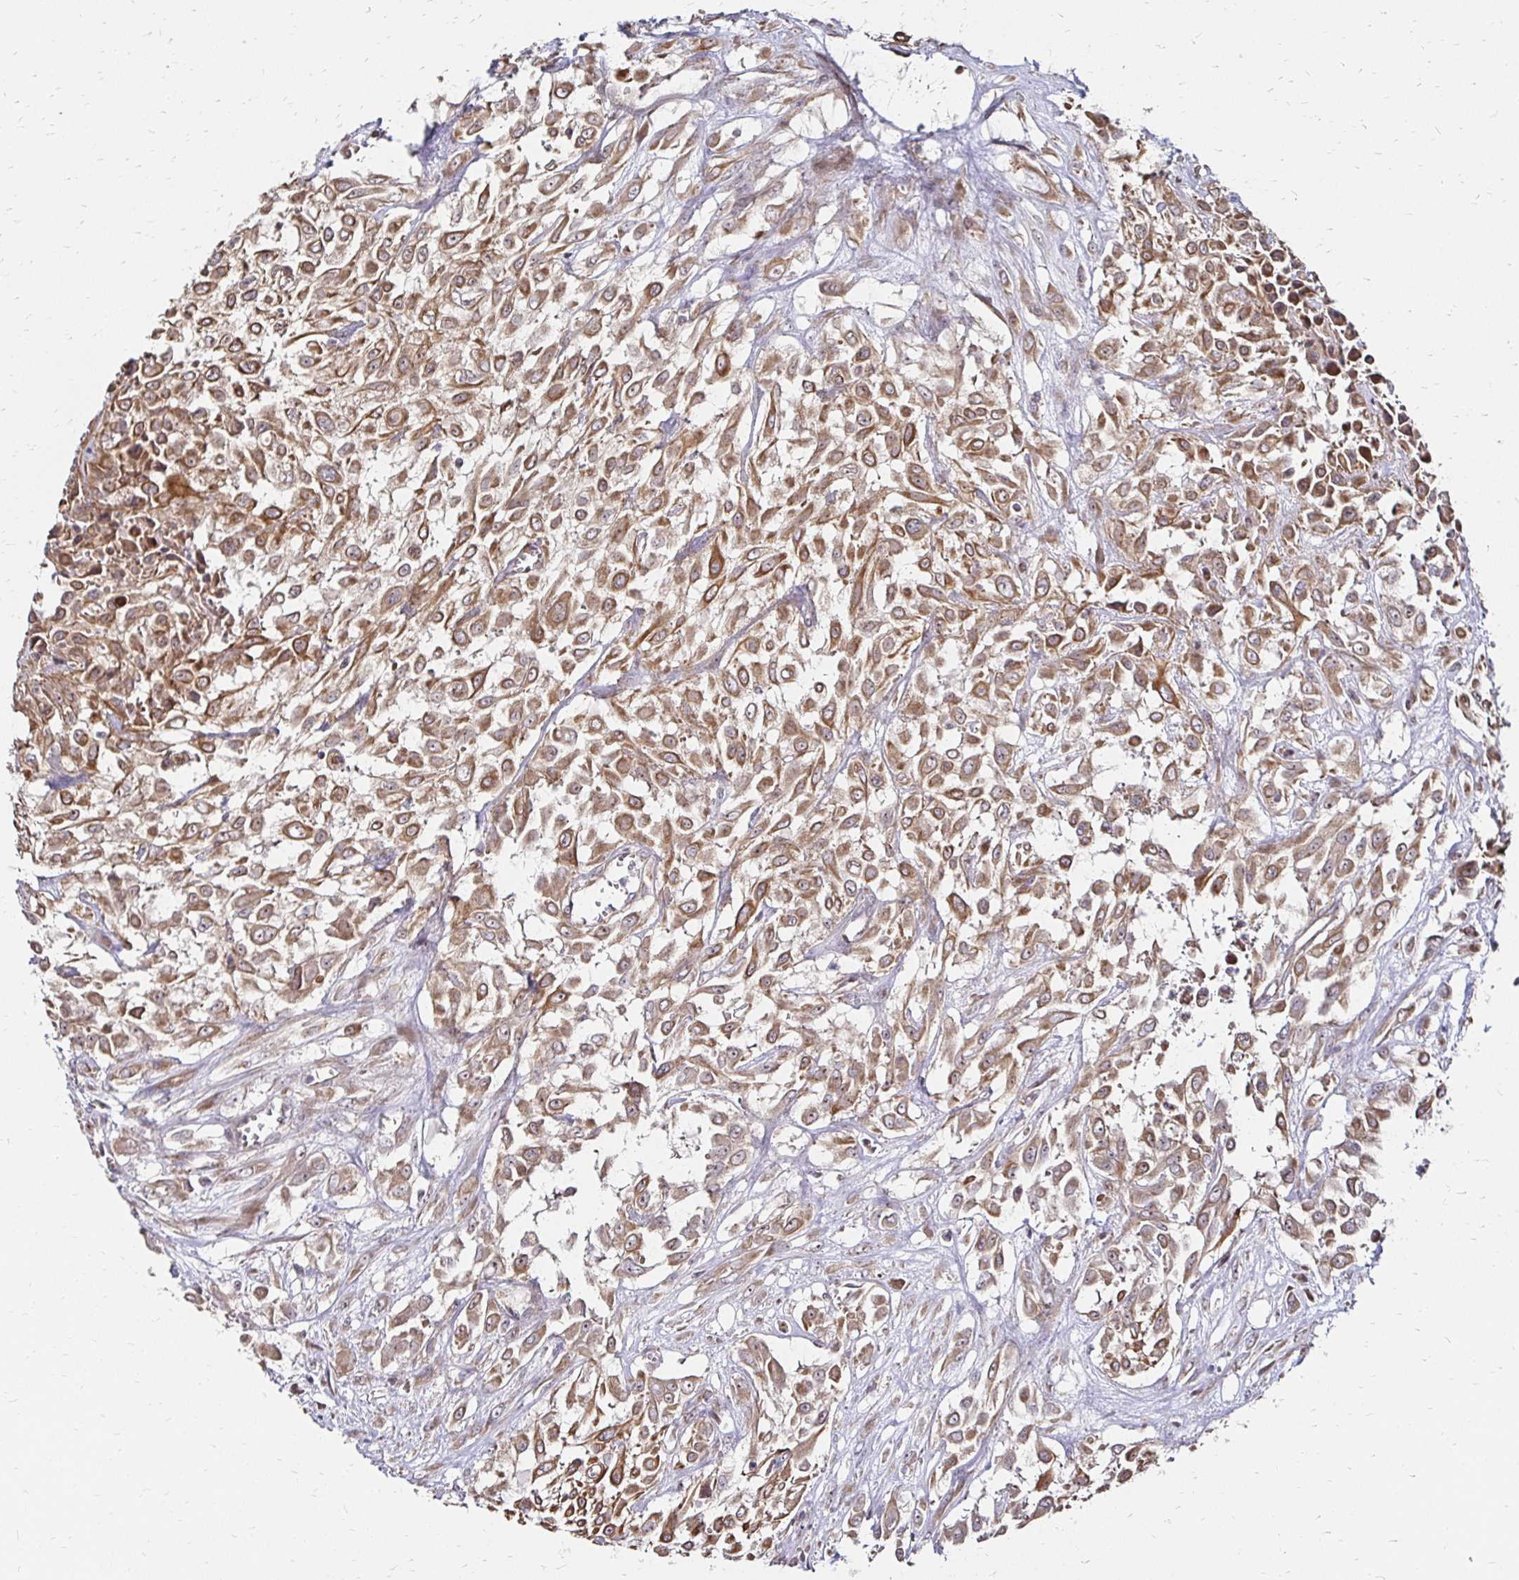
{"staining": {"intensity": "moderate", "quantity": ">75%", "location": "cytoplasmic/membranous"}, "tissue": "urothelial cancer", "cell_type": "Tumor cells", "image_type": "cancer", "snomed": [{"axis": "morphology", "description": "Urothelial carcinoma, High grade"}, {"axis": "topography", "description": "Urinary bladder"}], "caption": "Immunohistochemistry (IHC) photomicrograph of human high-grade urothelial carcinoma stained for a protein (brown), which demonstrates medium levels of moderate cytoplasmic/membranous positivity in approximately >75% of tumor cells.", "gene": "ZW10", "patient": {"sex": "male", "age": 57}}